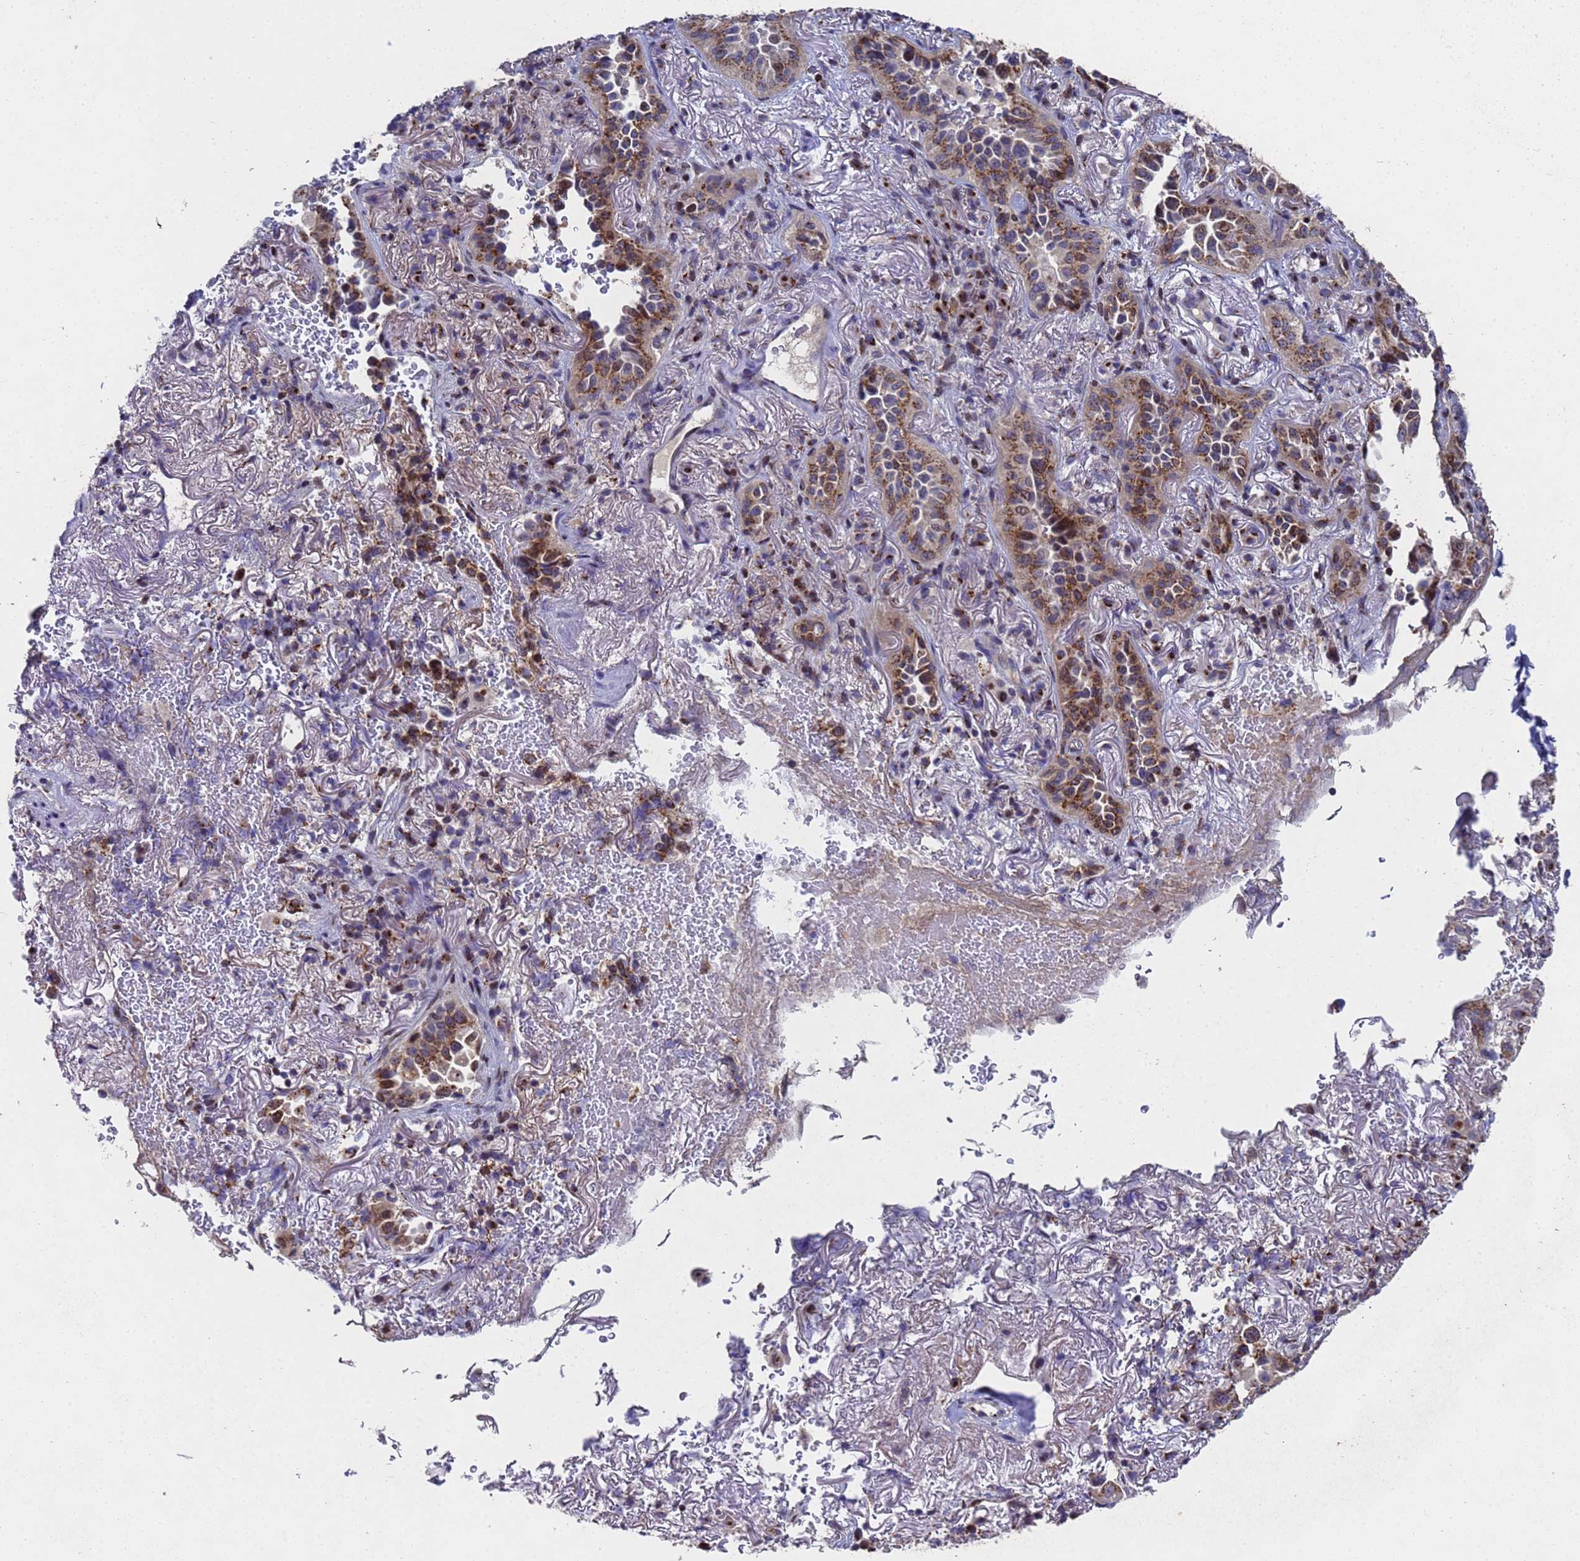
{"staining": {"intensity": "moderate", "quantity": ">75%", "location": "cytoplasmic/membranous"}, "tissue": "lung cancer", "cell_type": "Tumor cells", "image_type": "cancer", "snomed": [{"axis": "morphology", "description": "Adenocarcinoma, NOS"}, {"axis": "topography", "description": "Lung"}], "caption": "There is medium levels of moderate cytoplasmic/membranous positivity in tumor cells of lung adenocarcinoma, as demonstrated by immunohistochemical staining (brown color).", "gene": "NSUN6", "patient": {"sex": "female", "age": 69}}